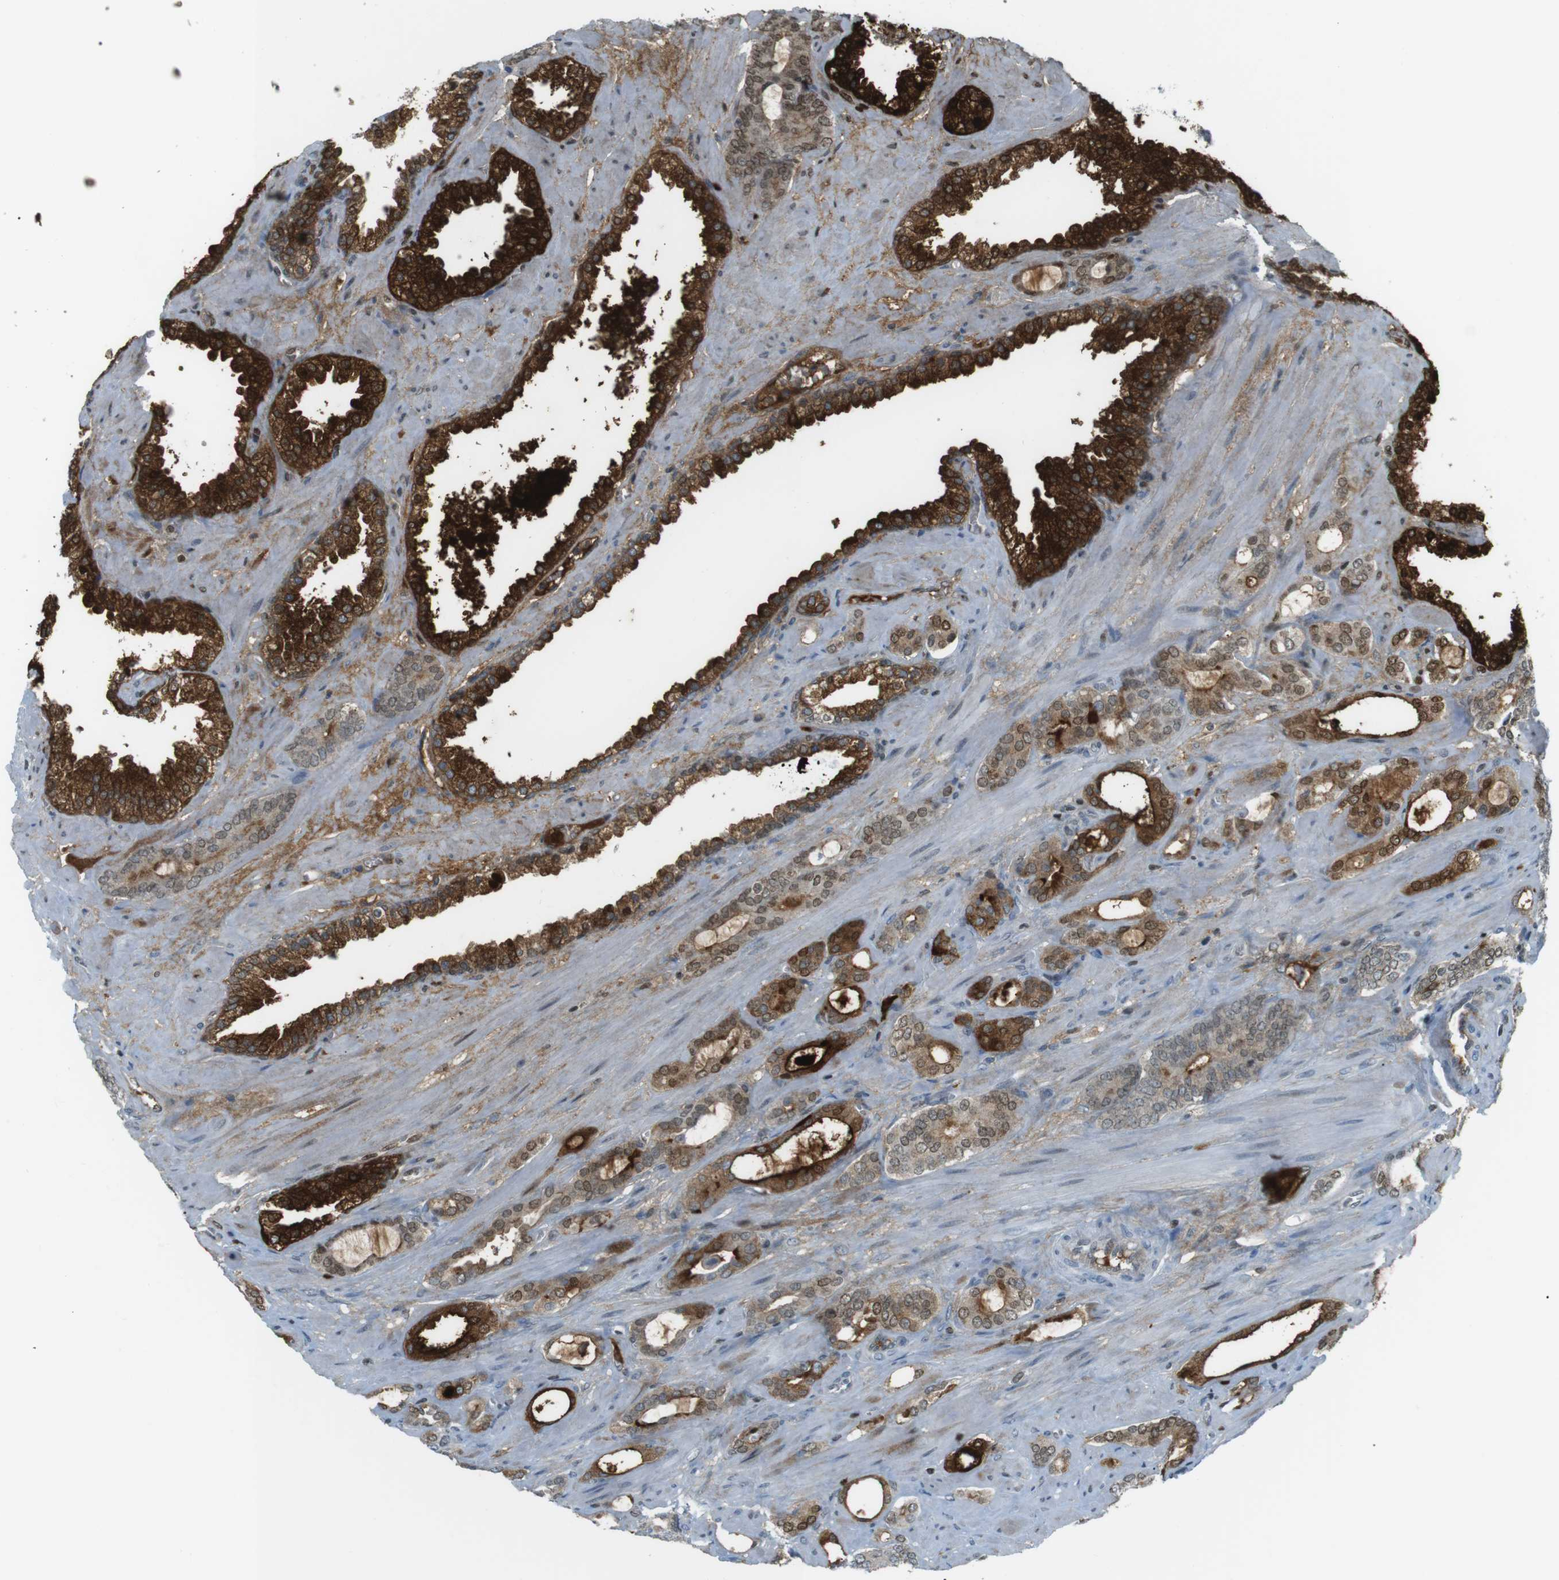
{"staining": {"intensity": "strong", "quantity": ">75%", "location": "cytoplasmic/membranous,nuclear"}, "tissue": "prostate cancer", "cell_type": "Tumor cells", "image_type": "cancer", "snomed": [{"axis": "morphology", "description": "Adenocarcinoma, Low grade"}, {"axis": "topography", "description": "Prostate"}], "caption": "A brown stain labels strong cytoplasmic/membranous and nuclear positivity of a protein in human prostate cancer tumor cells.", "gene": "AZGP1", "patient": {"sex": "male", "age": 63}}